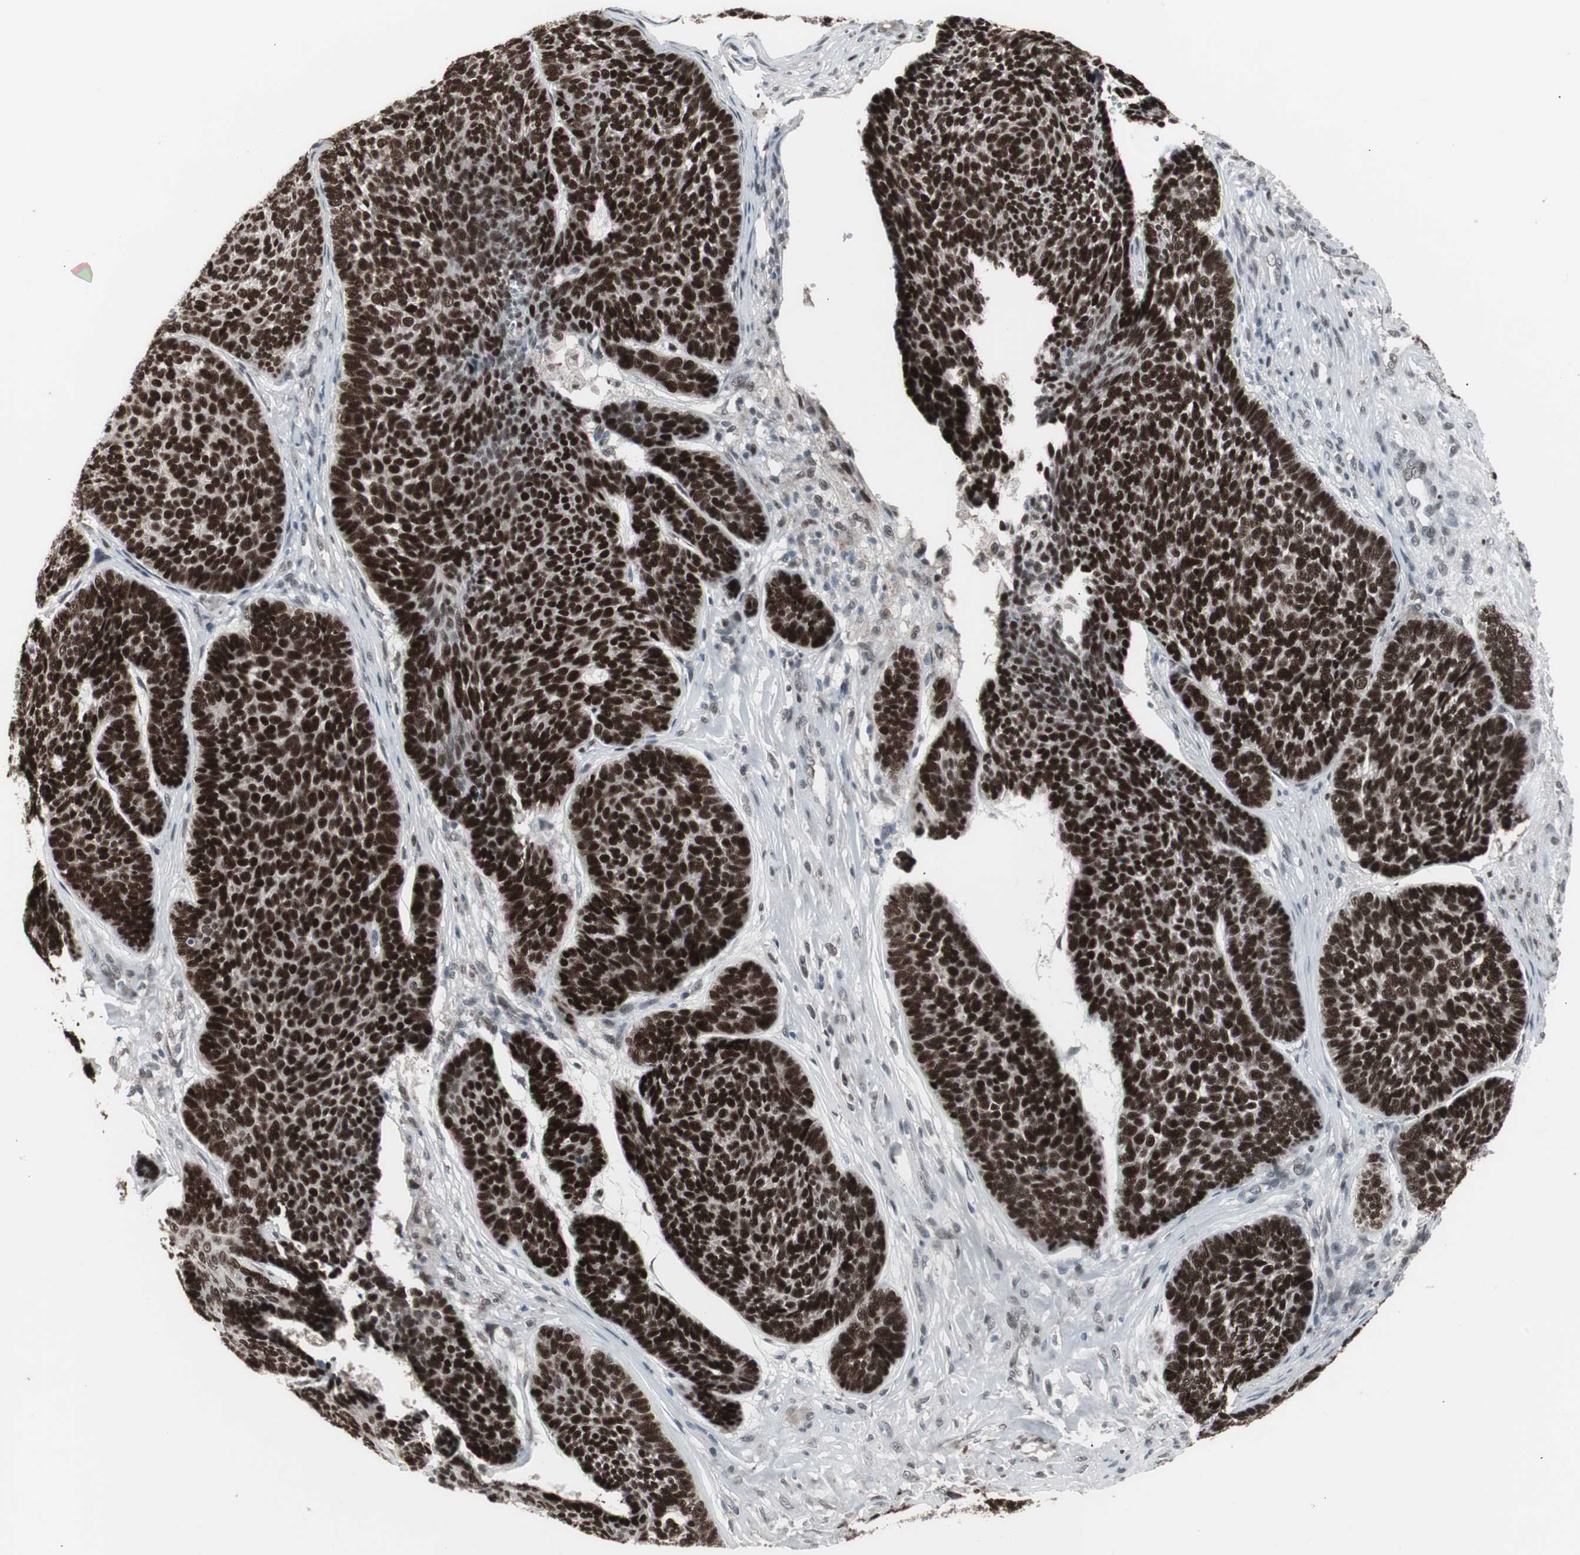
{"staining": {"intensity": "strong", "quantity": ">75%", "location": "nuclear"}, "tissue": "skin cancer", "cell_type": "Tumor cells", "image_type": "cancer", "snomed": [{"axis": "morphology", "description": "Basal cell carcinoma"}, {"axis": "topography", "description": "Skin"}], "caption": "Human skin cancer stained for a protein (brown) exhibits strong nuclear positive expression in about >75% of tumor cells.", "gene": "RXRA", "patient": {"sex": "male", "age": 84}}